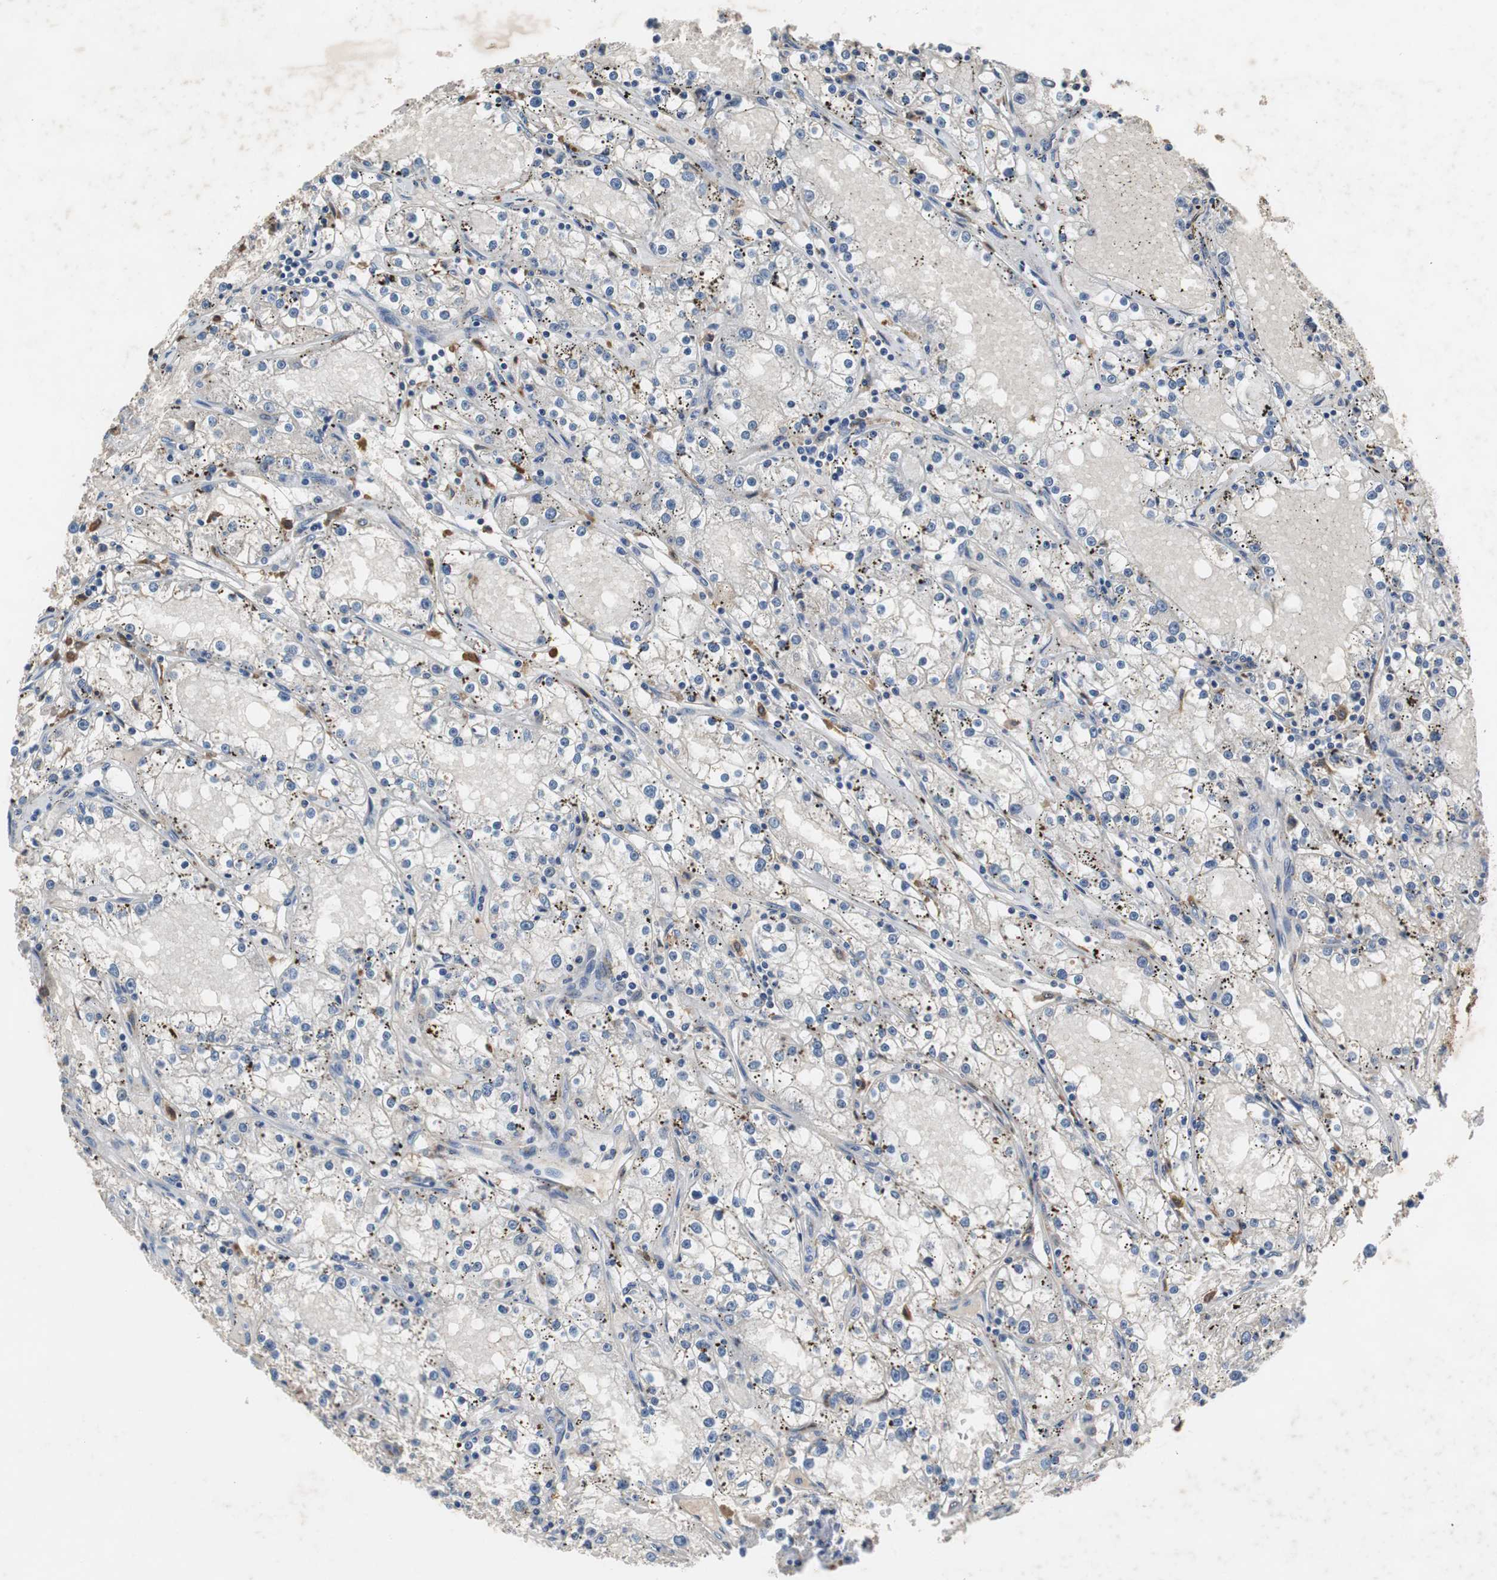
{"staining": {"intensity": "weak", "quantity": "25%-75%", "location": "cytoplasmic/membranous"}, "tissue": "renal cancer", "cell_type": "Tumor cells", "image_type": "cancer", "snomed": [{"axis": "morphology", "description": "Adenocarcinoma, NOS"}, {"axis": "topography", "description": "Kidney"}], "caption": "High-power microscopy captured an immunohistochemistry (IHC) photomicrograph of renal adenocarcinoma, revealing weak cytoplasmic/membranous expression in approximately 25%-75% of tumor cells.", "gene": "CALB2", "patient": {"sex": "male", "age": 56}}